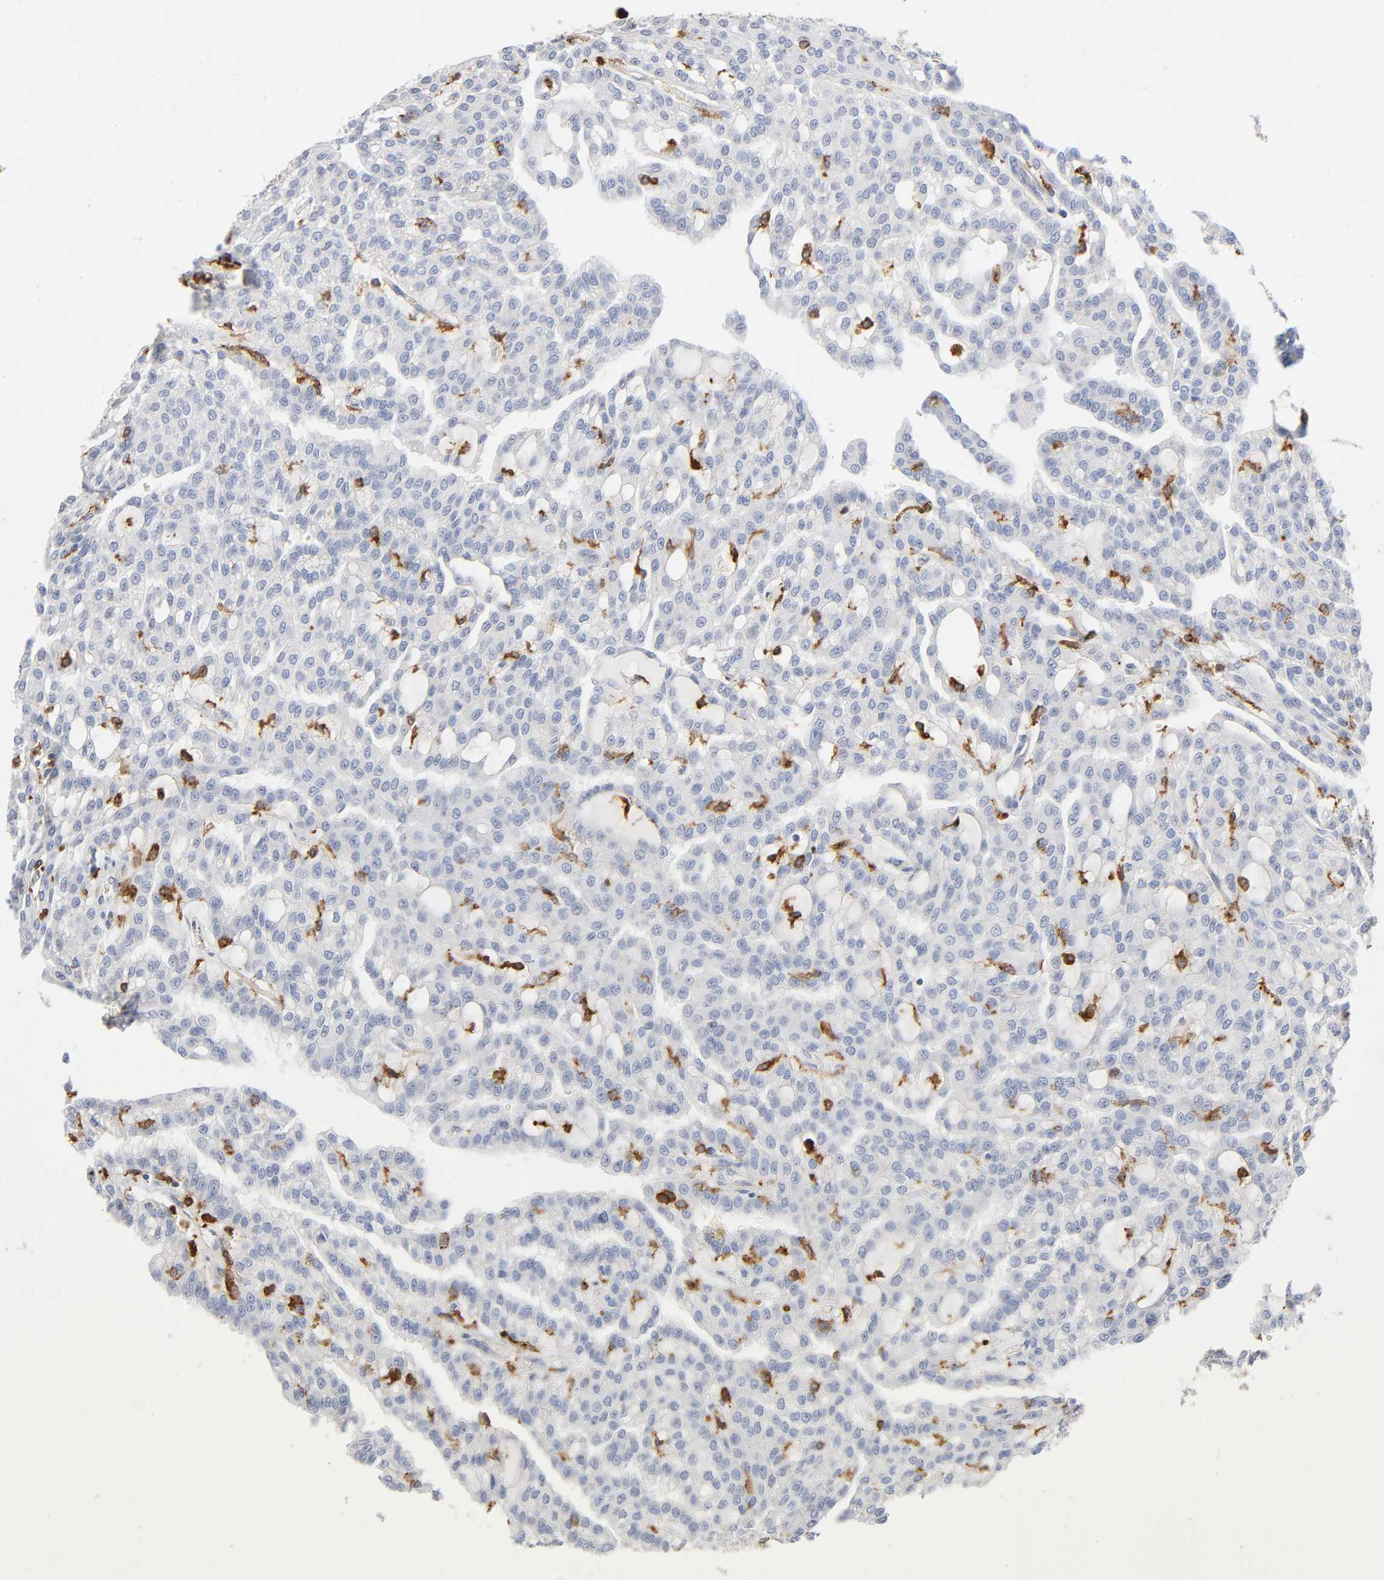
{"staining": {"intensity": "negative", "quantity": "none", "location": "none"}, "tissue": "renal cancer", "cell_type": "Tumor cells", "image_type": "cancer", "snomed": [{"axis": "morphology", "description": "Adenocarcinoma, NOS"}, {"axis": "topography", "description": "Kidney"}], "caption": "This photomicrograph is of renal adenocarcinoma stained with IHC to label a protein in brown with the nuclei are counter-stained blue. There is no expression in tumor cells.", "gene": "LYN", "patient": {"sex": "male", "age": 63}}